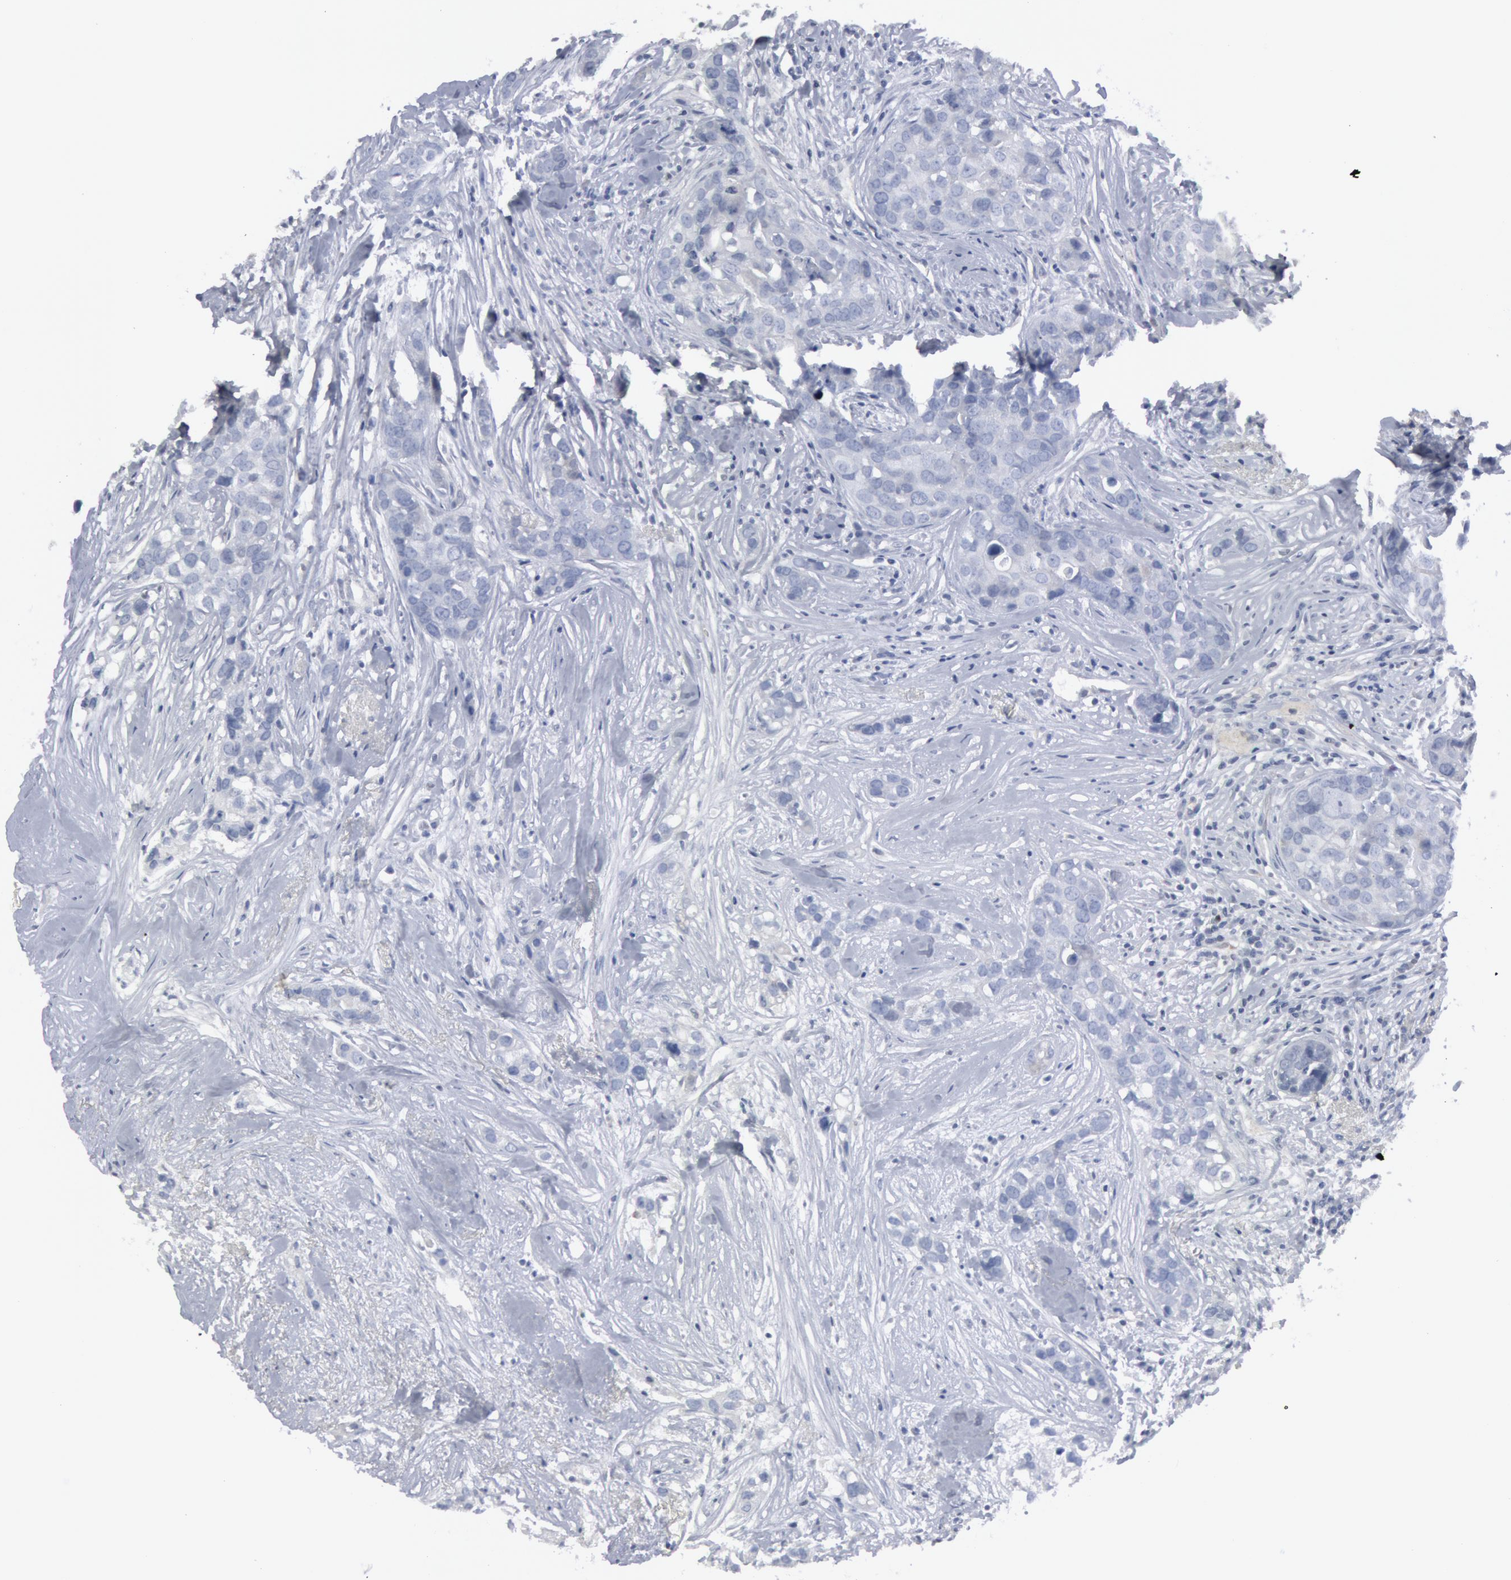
{"staining": {"intensity": "negative", "quantity": "none", "location": "none"}, "tissue": "breast cancer", "cell_type": "Tumor cells", "image_type": "cancer", "snomed": [{"axis": "morphology", "description": "Duct carcinoma"}, {"axis": "topography", "description": "Breast"}], "caption": "IHC of breast cancer (infiltrating ductal carcinoma) displays no staining in tumor cells. (Immunohistochemistry (ihc), brightfield microscopy, high magnification).", "gene": "DMC1", "patient": {"sex": "female", "age": 91}}